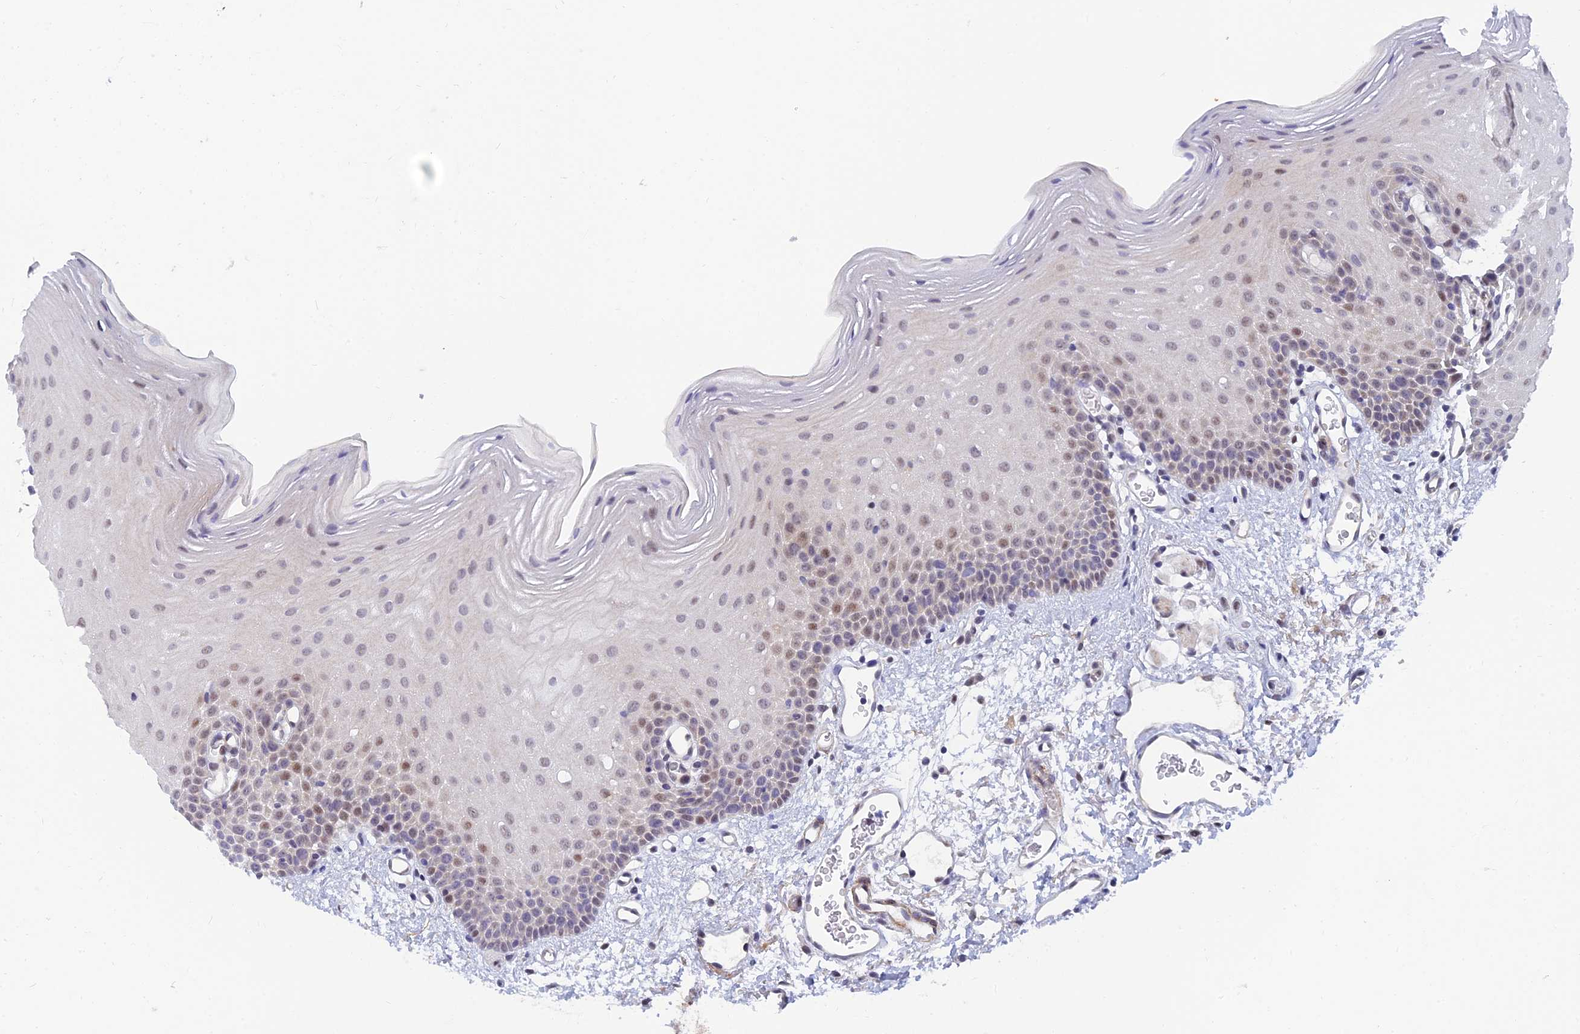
{"staining": {"intensity": "weak", "quantity": "<25%", "location": "nuclear"}, "tissue": "oral mucosa", "cell_type": "Squamous epithelial cells", "image_type": "normal", "snomed": [{"axis": "morphology", "description": "Normal tissue, NOS"}, {"axis": "topography", "description": "Oral tissue"}], "caption": "Oral mucosa stained for a protein using IHC demonstrates no positivity squamous epithelial cells.", "gene": "CLK4", "patient": {"sex": "female", "age": 70}}